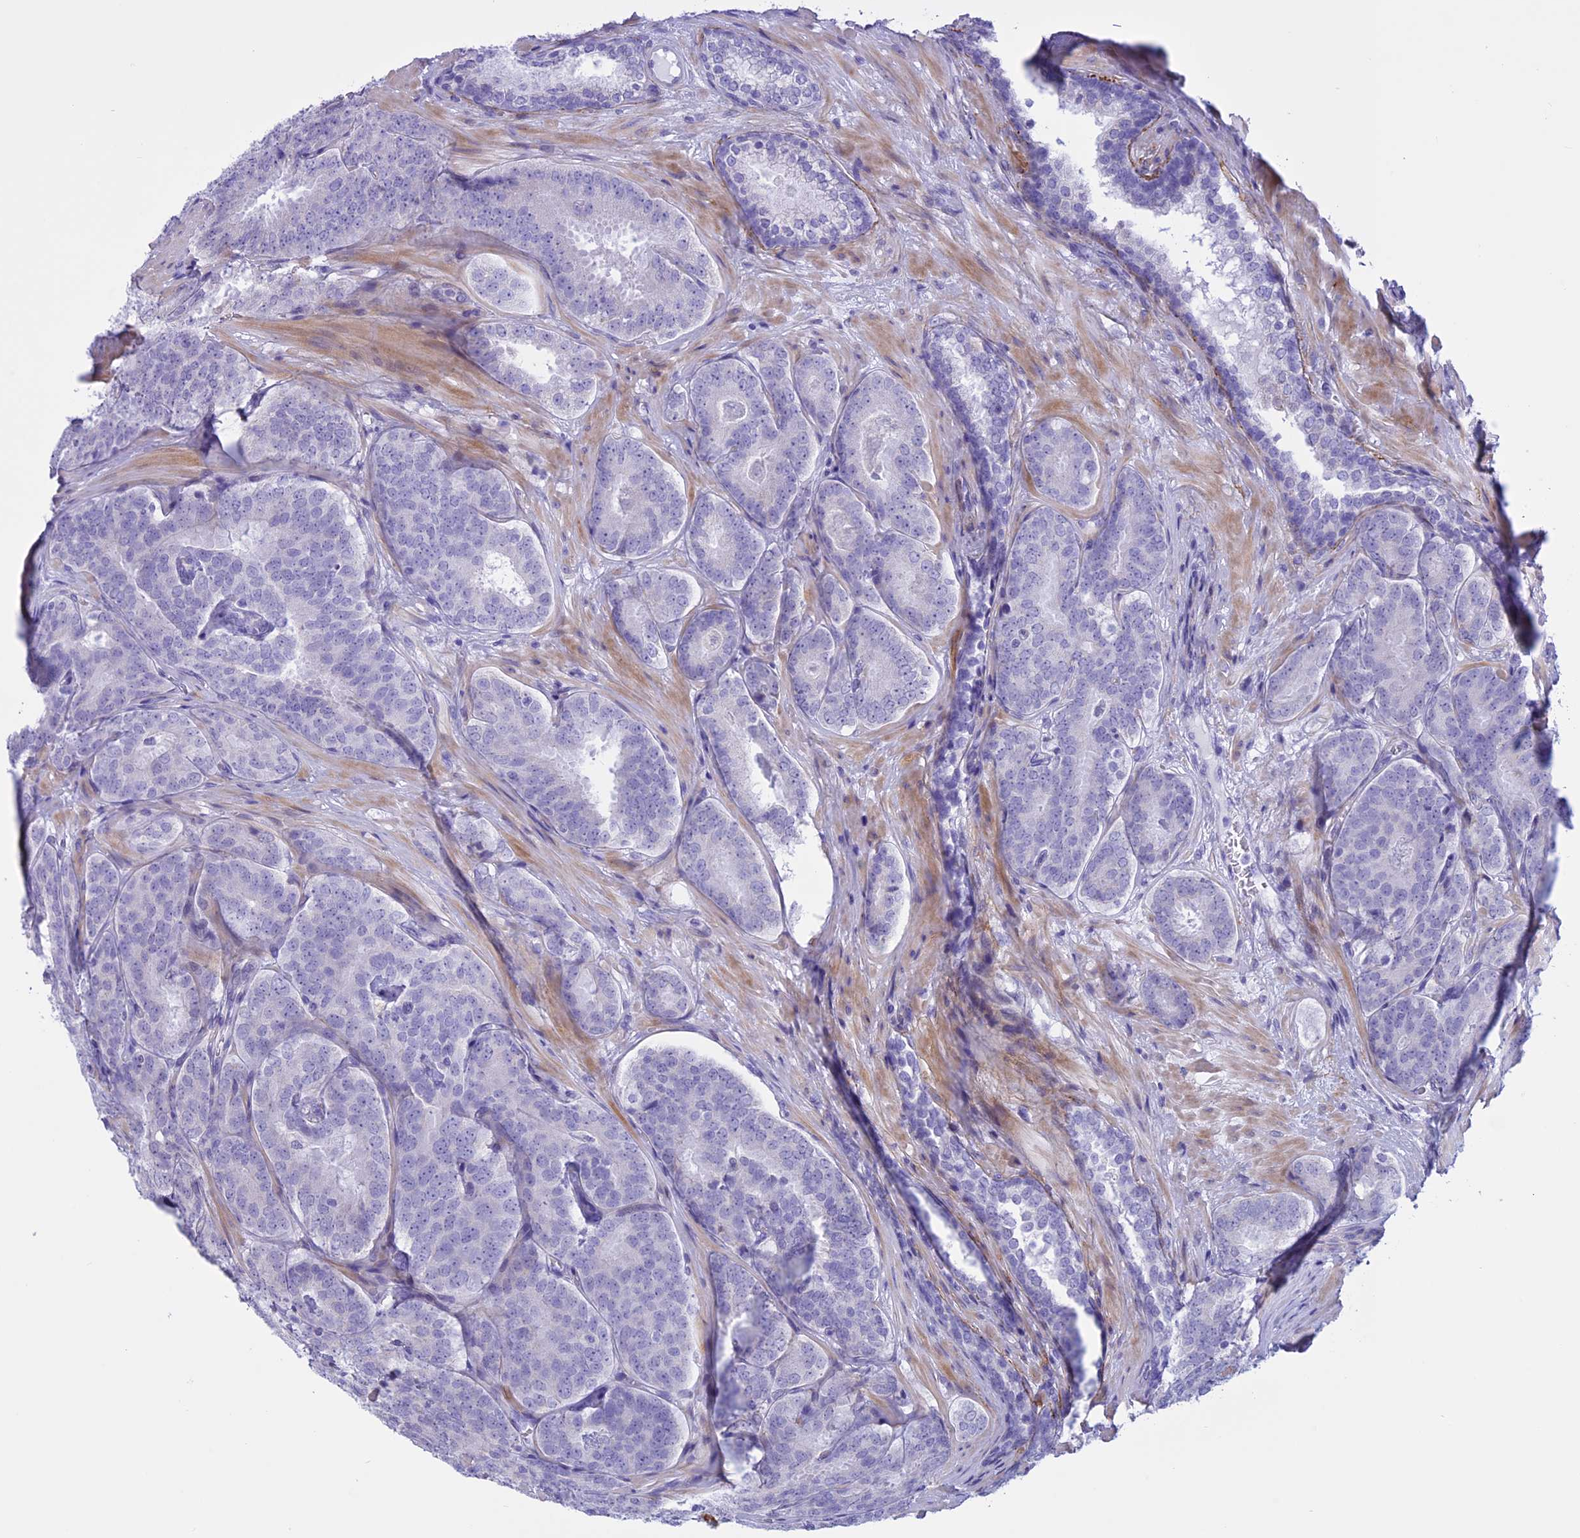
{"staining": {"intensity": "negative", "quantity": "none", "location": "none"}, "tissue": "prostate cancer", "cell_type": "Tumor cells", "image_type": "cancer", "snomed": [{"axis": "morphology", "description": "Adenocarcinoma, High grade"}, {"axis": "topography", "description": "Prostate"}], "caption": "DAB immunohistochemical staining of prostate cancer shows no significant positivity in tumor cells.", "gene": "SPHKAP", "patient": {"sex": "male", "age": 63}}